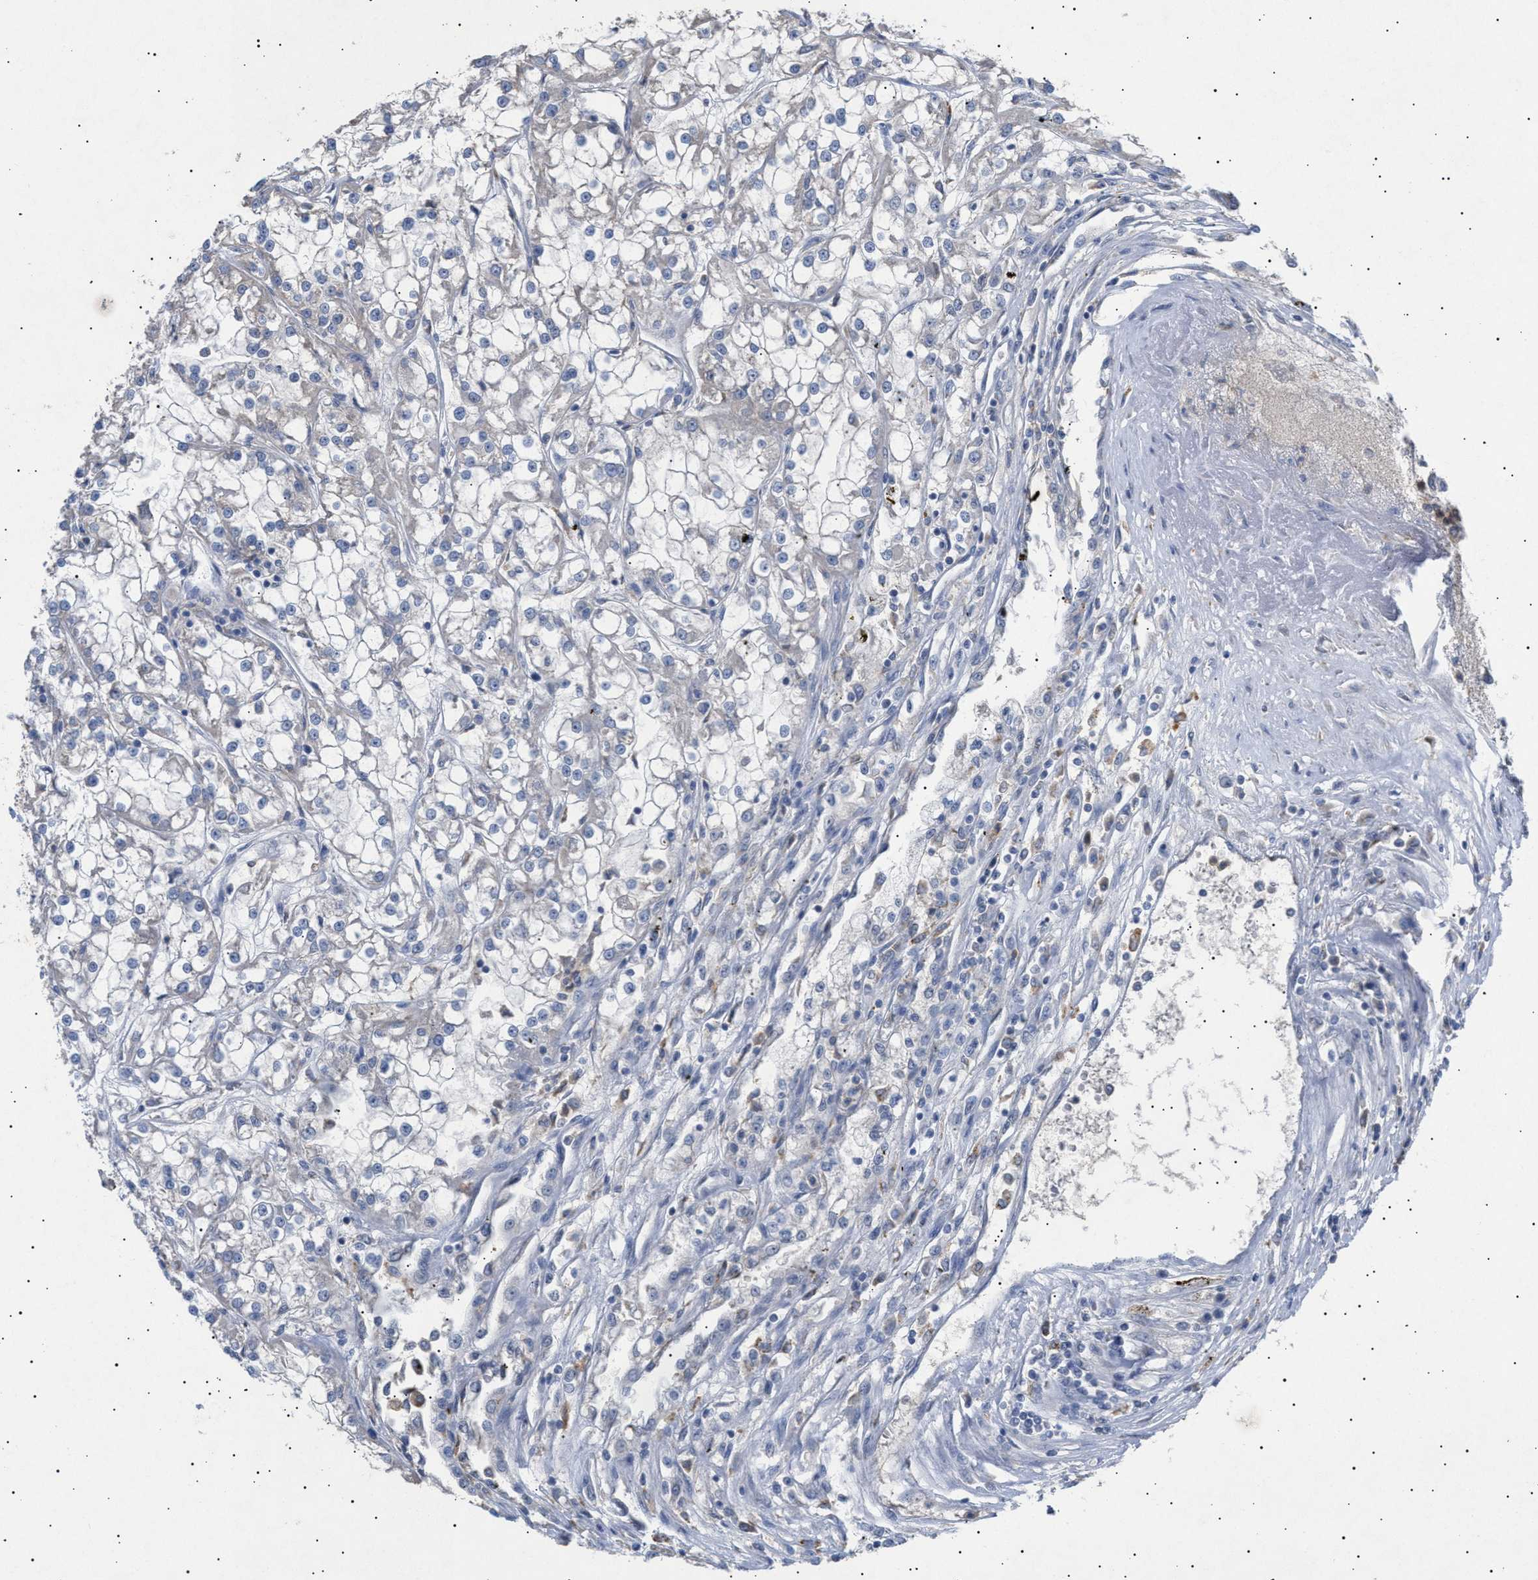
{"staining": {"intensity": "negative", "quantity": "none", "location": "none"}, "tissue": "renal cancer", "cell_type": "Tumor cells", "image_type": "cancer", "snomed": [{"axis": "morphology", "description": "Adenocarcinoma, NOS"}, {"axis": "topography", "description": "Kidney"}], "caption": "Tumor cells show no significant expression in renal cancer (adenocarcinoma).", "gene": "SIRT5", "patient": {"sex": "female", "age": 52}}